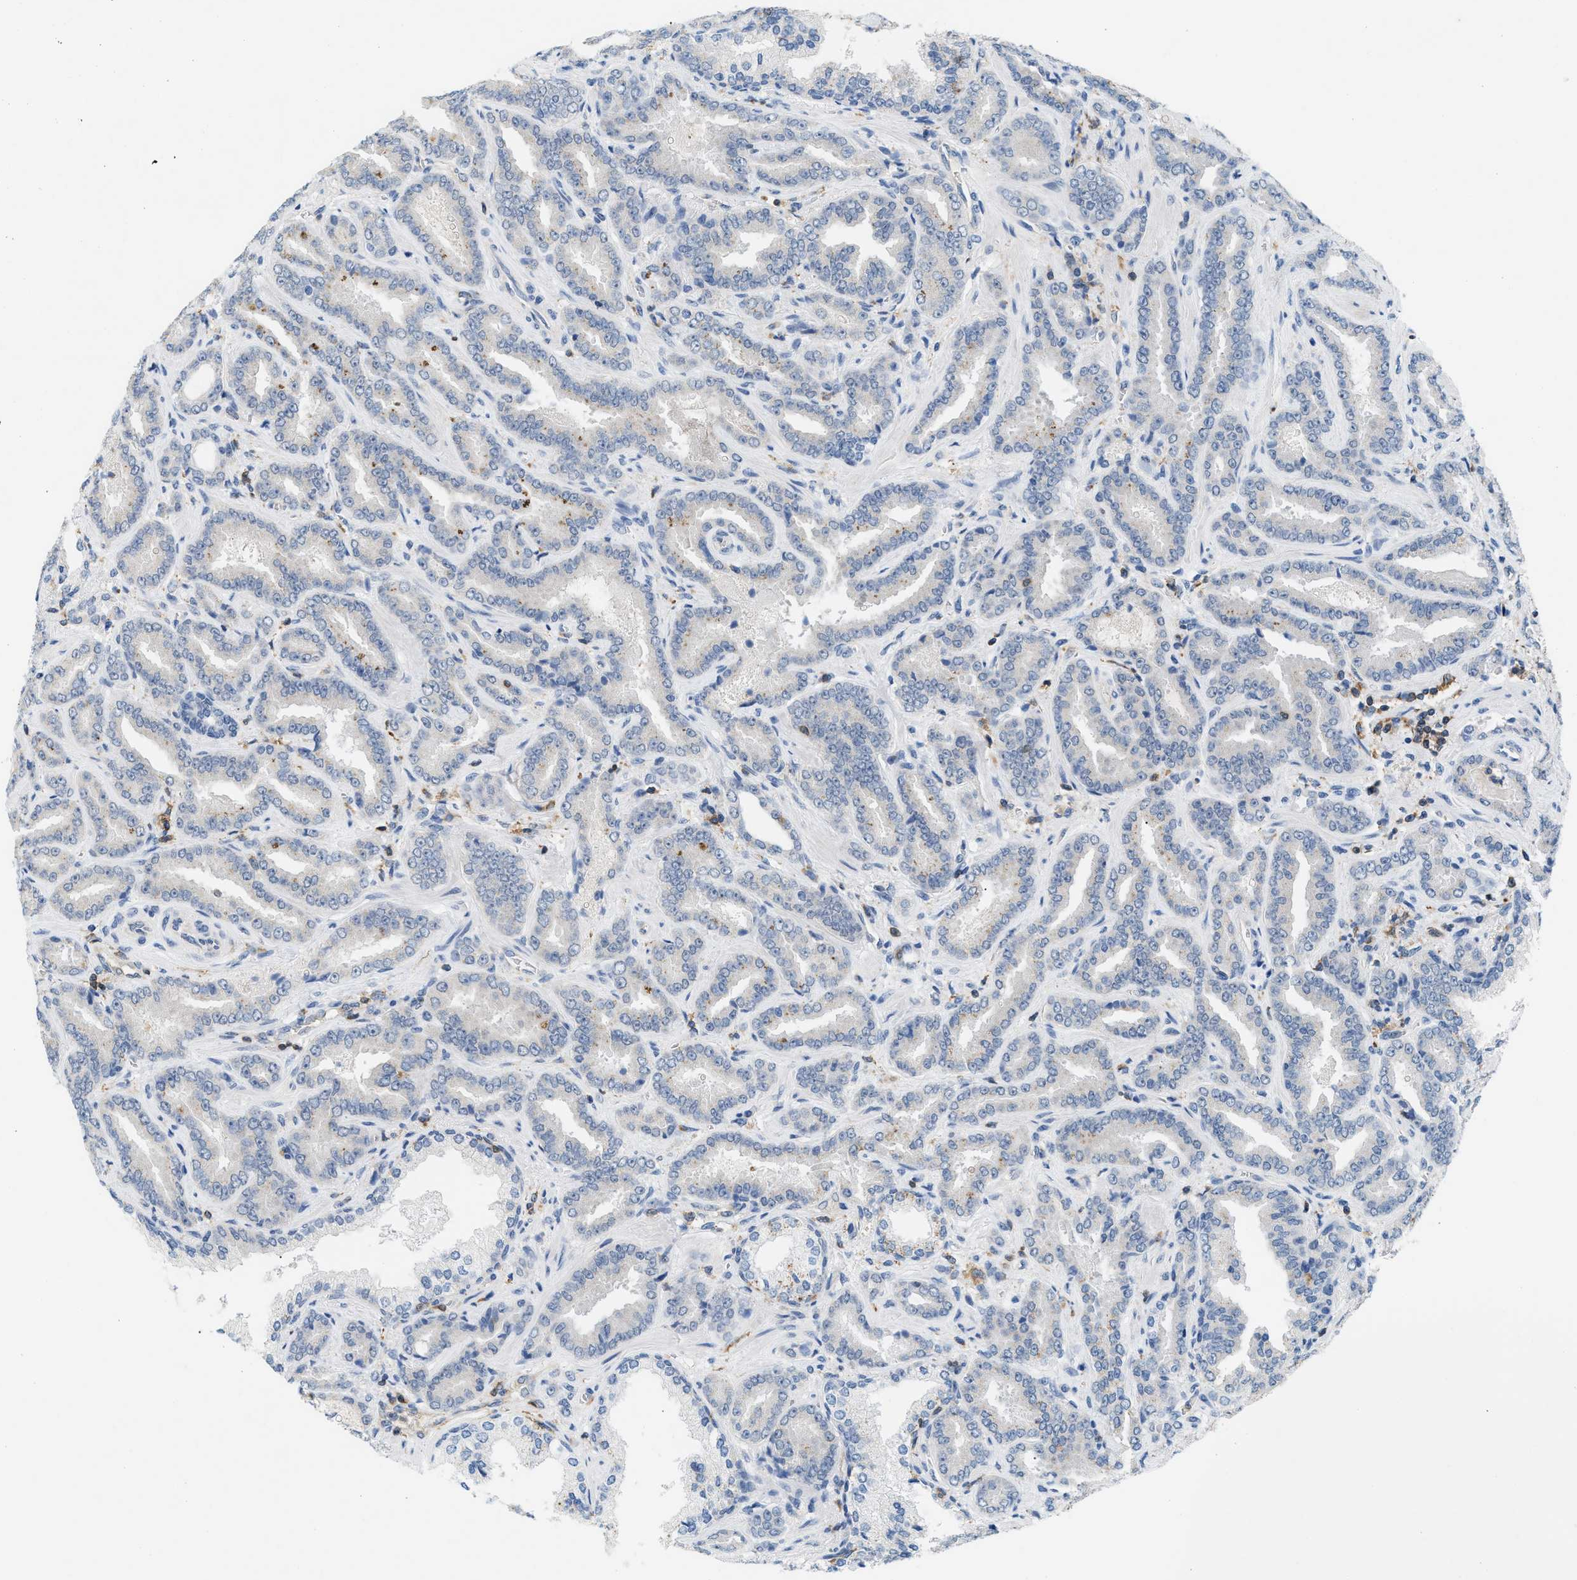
{"staining": {"intensity": "negative", "quantity": "none", "location": "none"}, "tissue": "prostate cancer", "cell_type": "Tumor cells", "image_type": "cancer", "snomed": [{"axis": "morphology", "description": "Adenocarcinoma, Low grade"}, {"axis": "topography", "description": "Prostate"}], "caption": "This is an immunohistochemistry photomicrograph of human prostate cancer. There is no staining in tumor cells.", "gene": "INPP5D", "patient": {"sex": "male", "age": 60}}